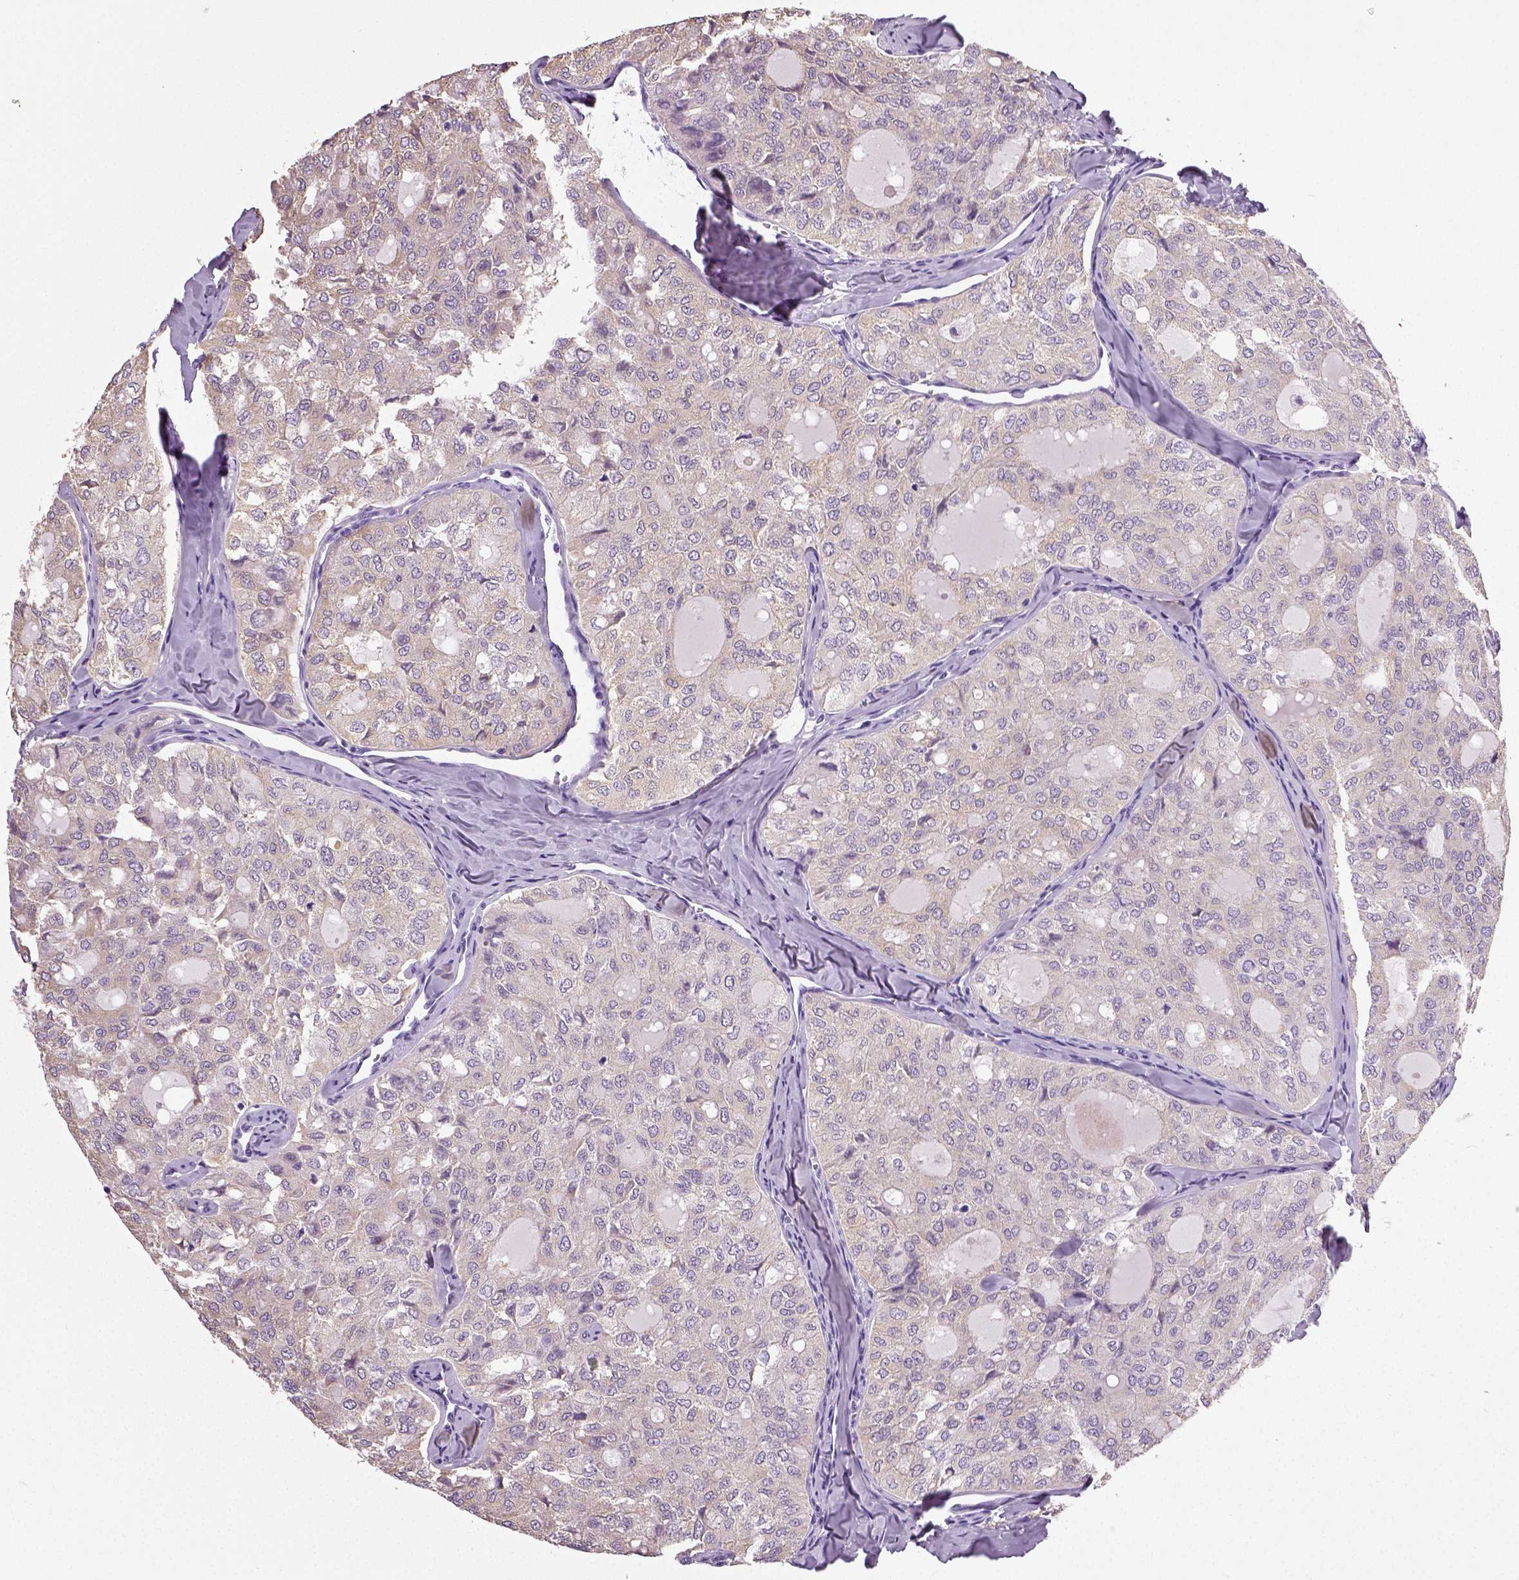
{"staining": {"intensity": "negative", "quantity": "none", "location": "none"}, "tissue": "thyroid cancer", "cell_type": "Tumor cells", "image_type": "cancer", "snomed": [{"axis": "morphology", "description": "Follicular adenoma carcinoma, NOS"}, {"axis": "topography", "description": "Thyroid gland"}], "caption": "DAB immunohistochemical staining of human thyroid follicular adenoma carcinoma displays no significant expression in tumor cells.", "gene": "NECAB2", "patient": {"sex": "male", "age": 75}}